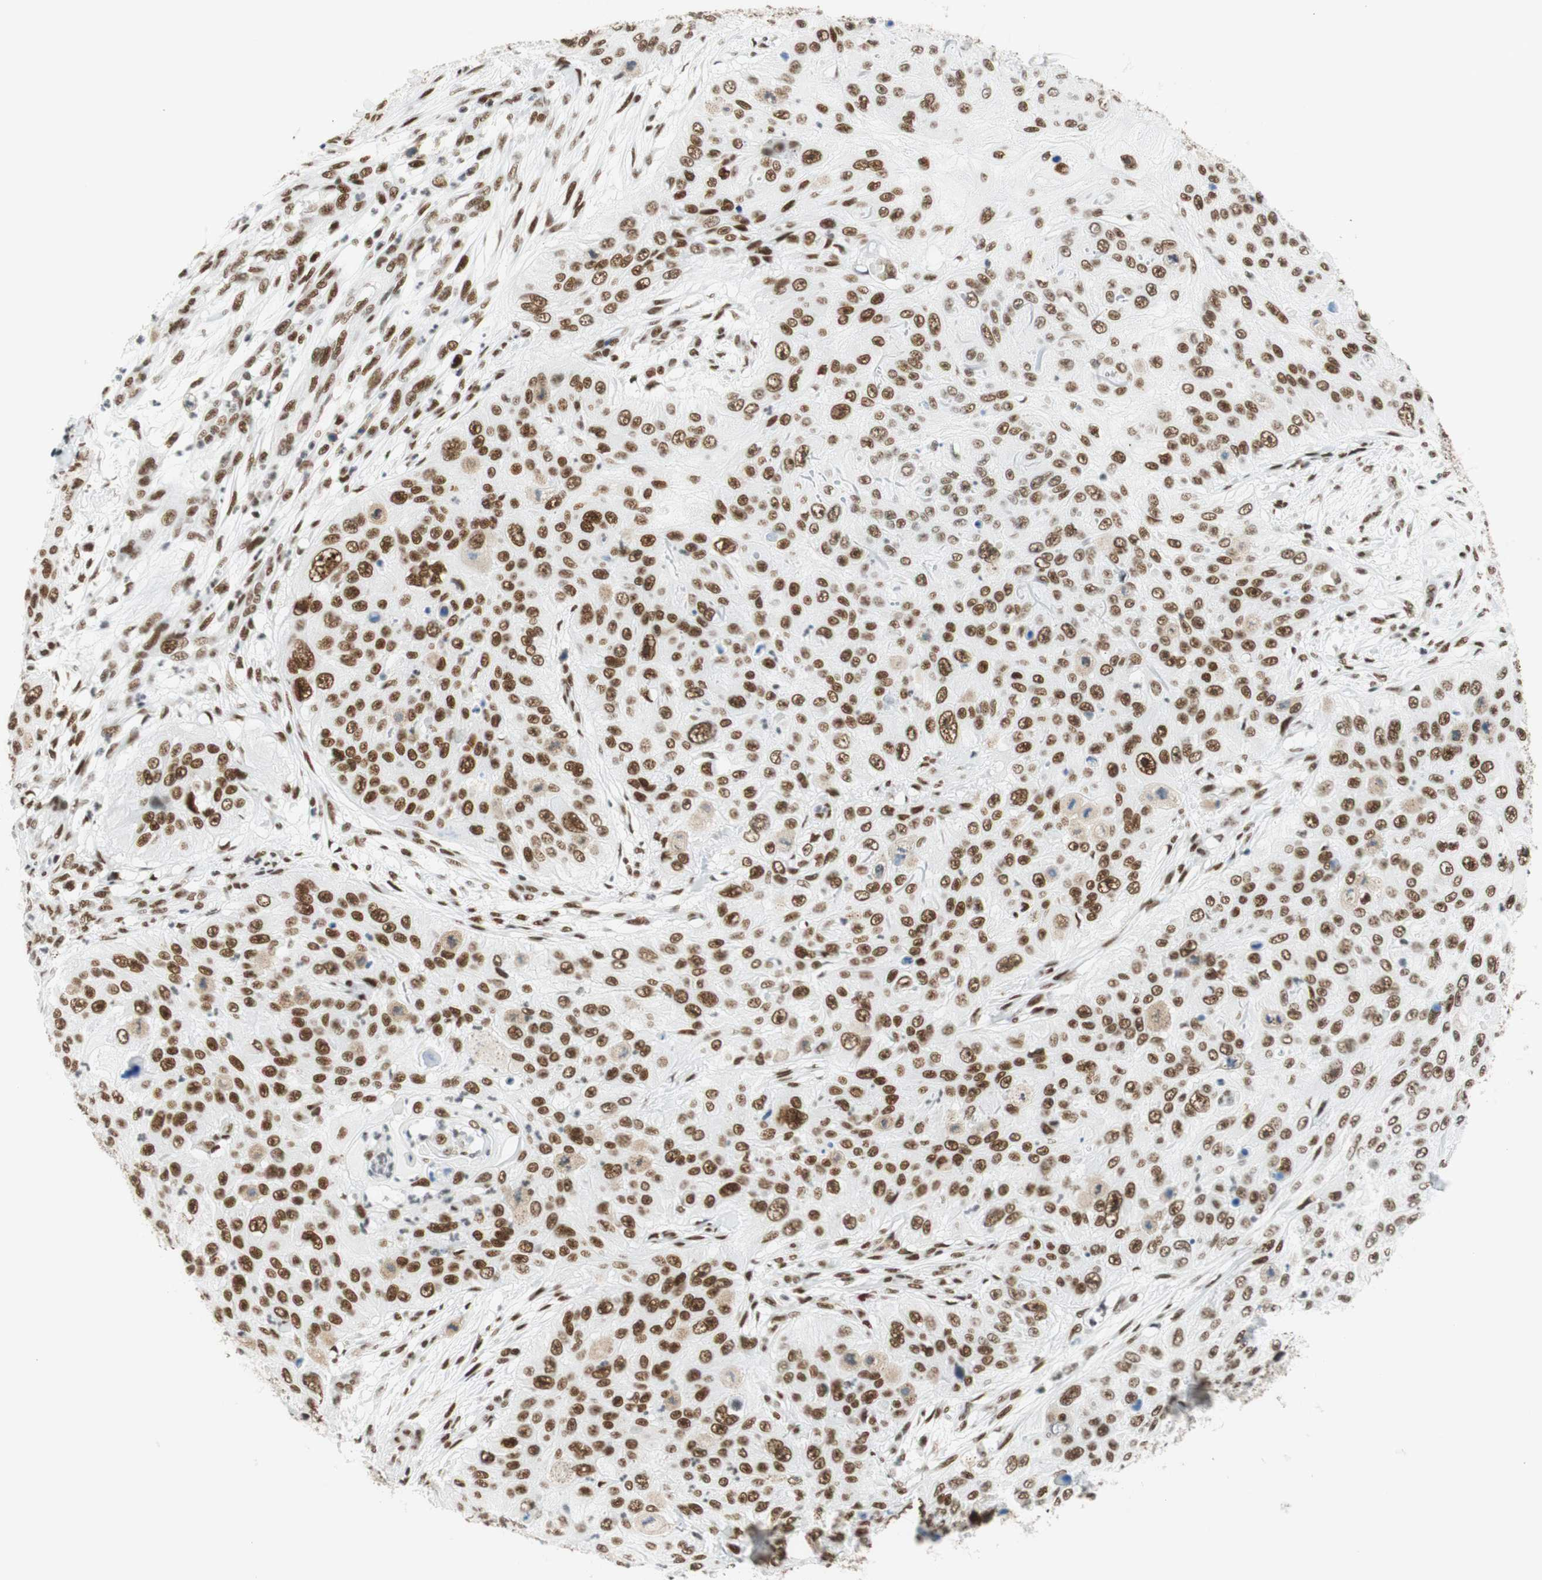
{"staining": {"intensity": "moderate", "quantity": ">75%", "location": "nuclear"}, "tissue": "skin cancer", "cell_type": "Tumor cells", "image_type": "cancer", "snomed": [{"axis": "morphology", "description": "Squamous cell carcinoma, NOS"}, {"axis": "topography", "description": "Skin"}], "caption": "There is medium levels of moderate nuclear expression in tumor cells of skin cancer (squamous cell carcinoma), as demonstrated by immunohistochemical staining (brown color).", "gene": "RNF20", "patient": {"sex": "female", "age": 80}}